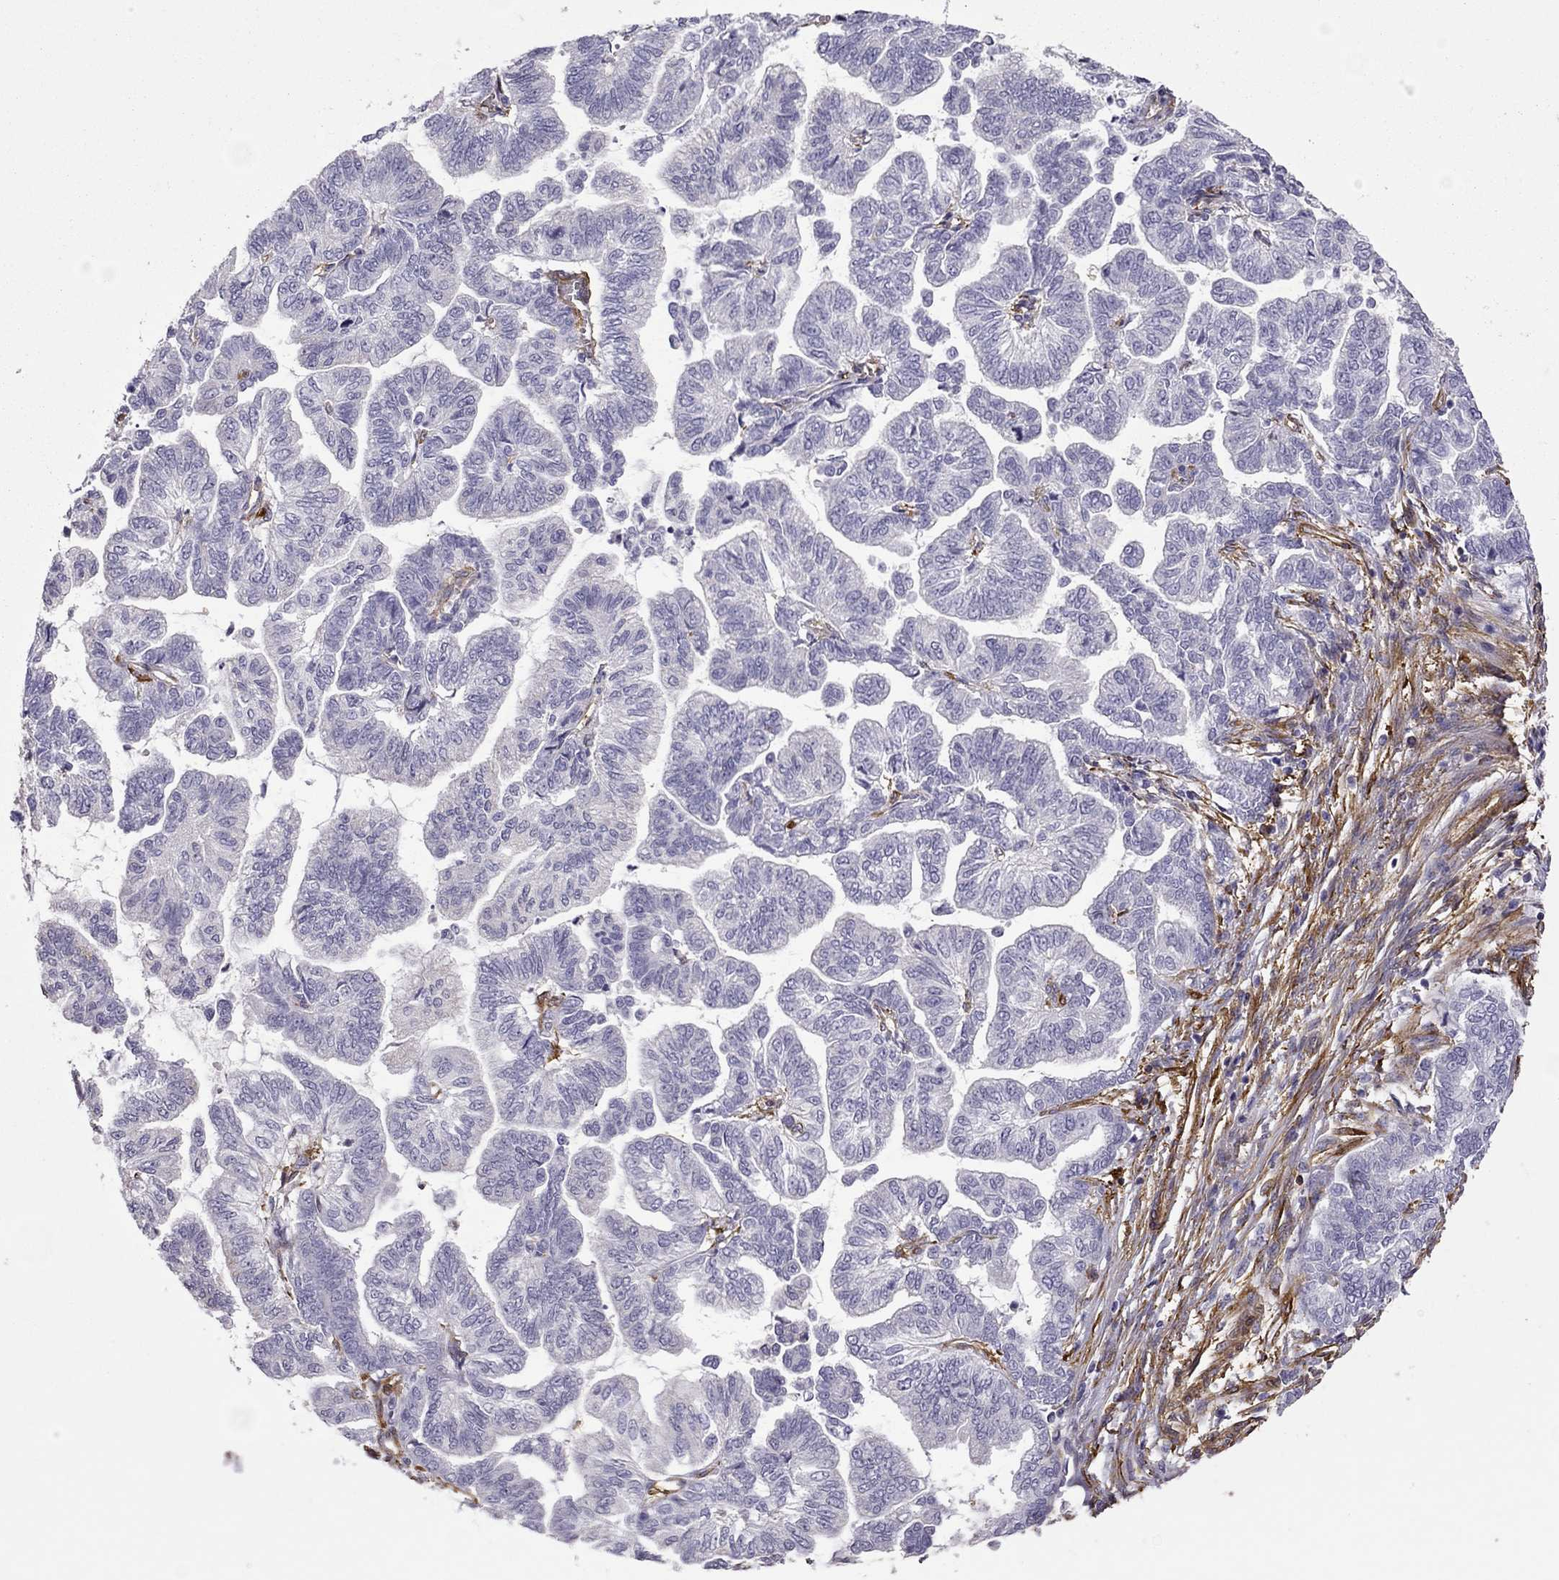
{"staining": {"intensity": "negative", "quantity": "none", "location": "none"}, "tissue": "stomach cancer", "cell_type": "Tumor cells", "image_type": "cancer", "snomed": [{"axis": "morphology", "description": "Adenocarcinoma, NOS"}, {"axis": "topography", "description": "Stomach"}], "caption": "The immunohistochemistry (IHC) image has no significant expression in tumor cells of stomach cancer (adenocarcinoma) tissue.", "gene": "MAP4", "patient": {"sex": "male", "age": 83}}